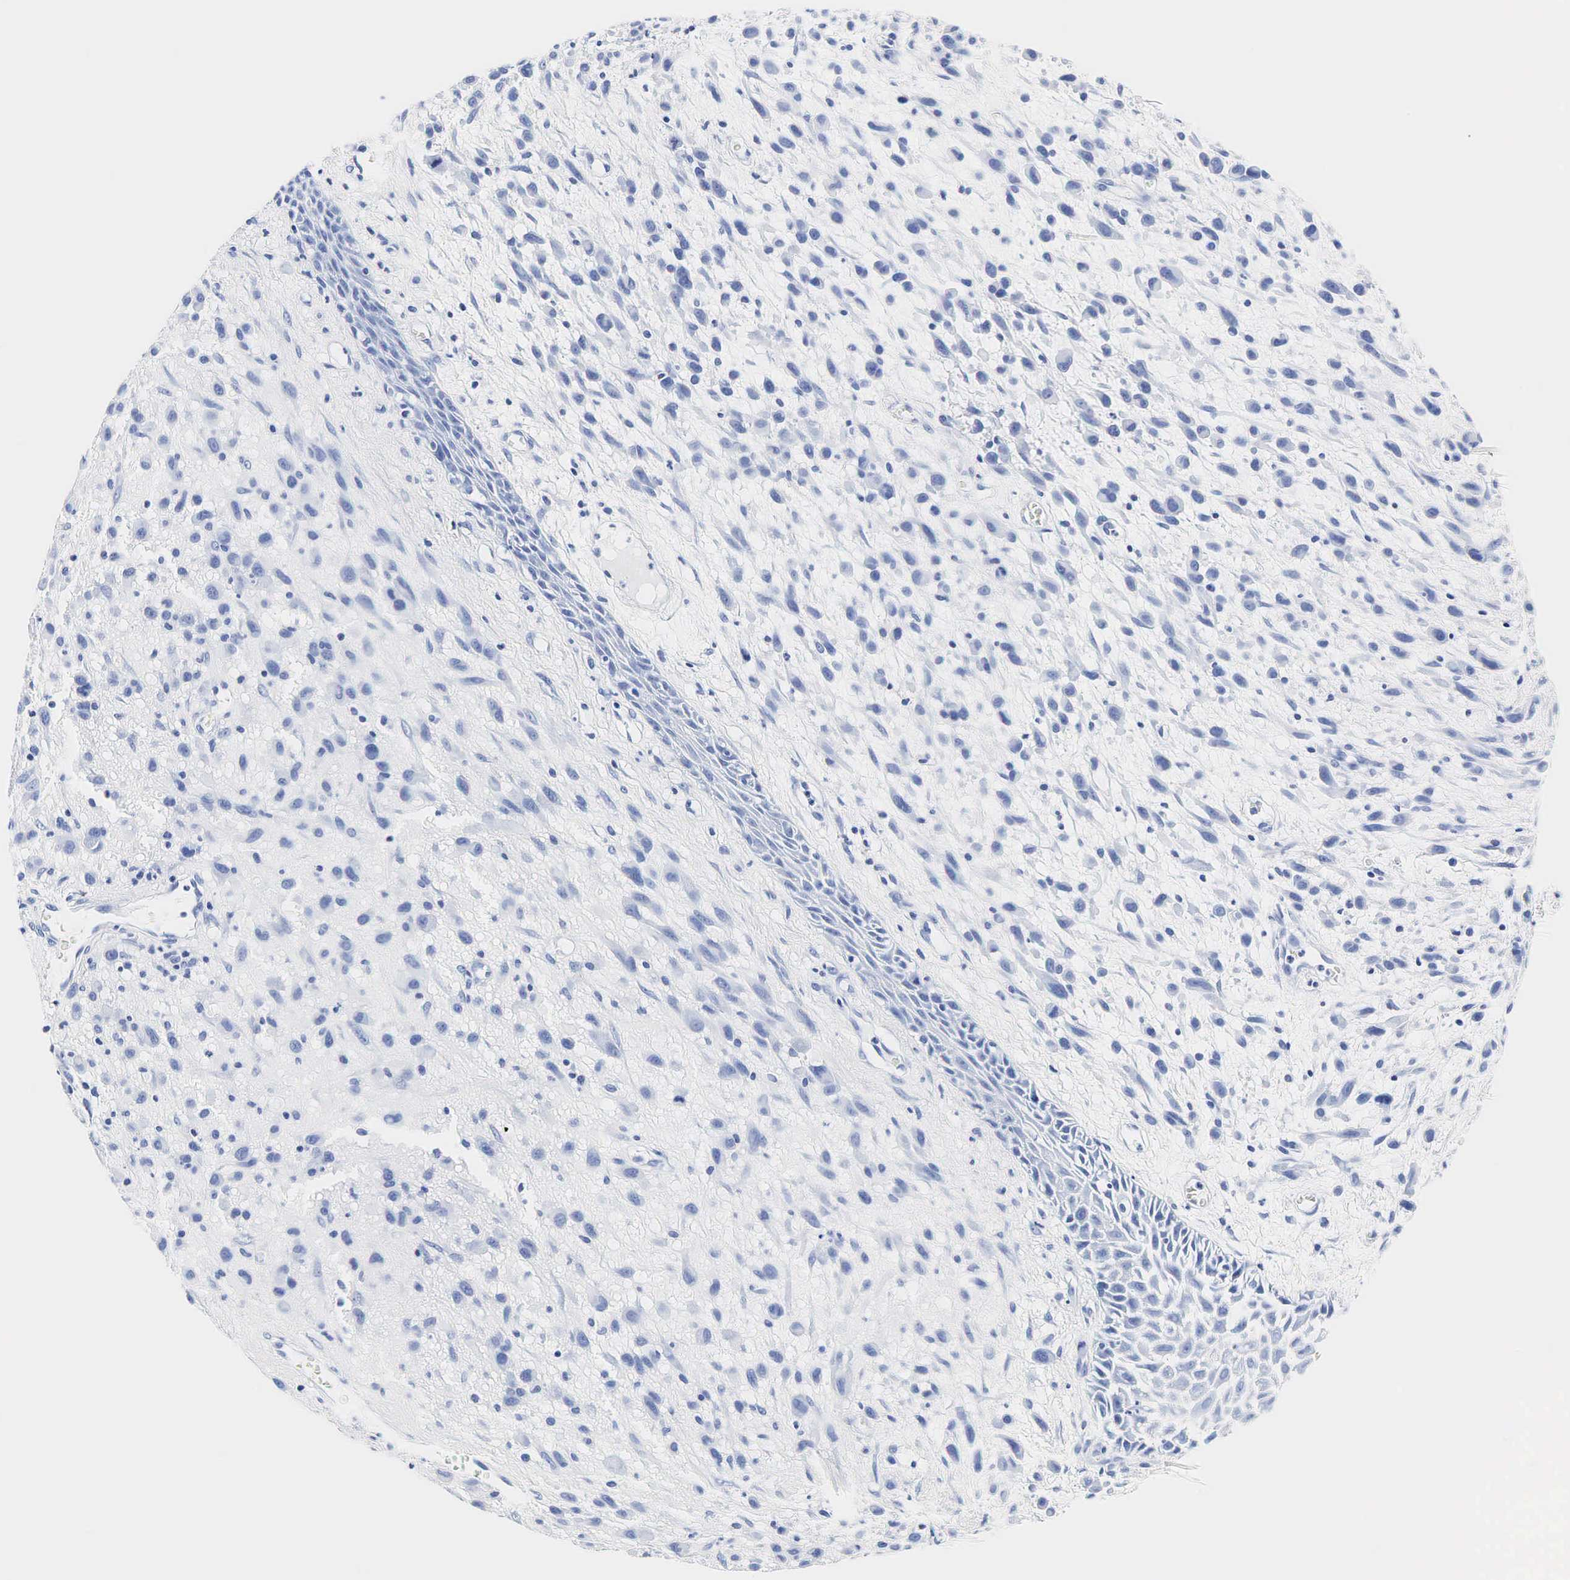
{"staining": {"intensity": "negative", "quantity": "none", "location": "none"}, "tissue": "melanoma", "cell_type": "Tumor cells", "image_type": "cancer", "snomed": [{"axis": "morphology", "description": "Malignant melanoma, NOS"}, {"axis": "topography", "description": "Skin"}], "caption": "There is no significant expression in tumor cells of melanoma.", "gene": "TG", "patient": {"sex": "male", "age": 51}}